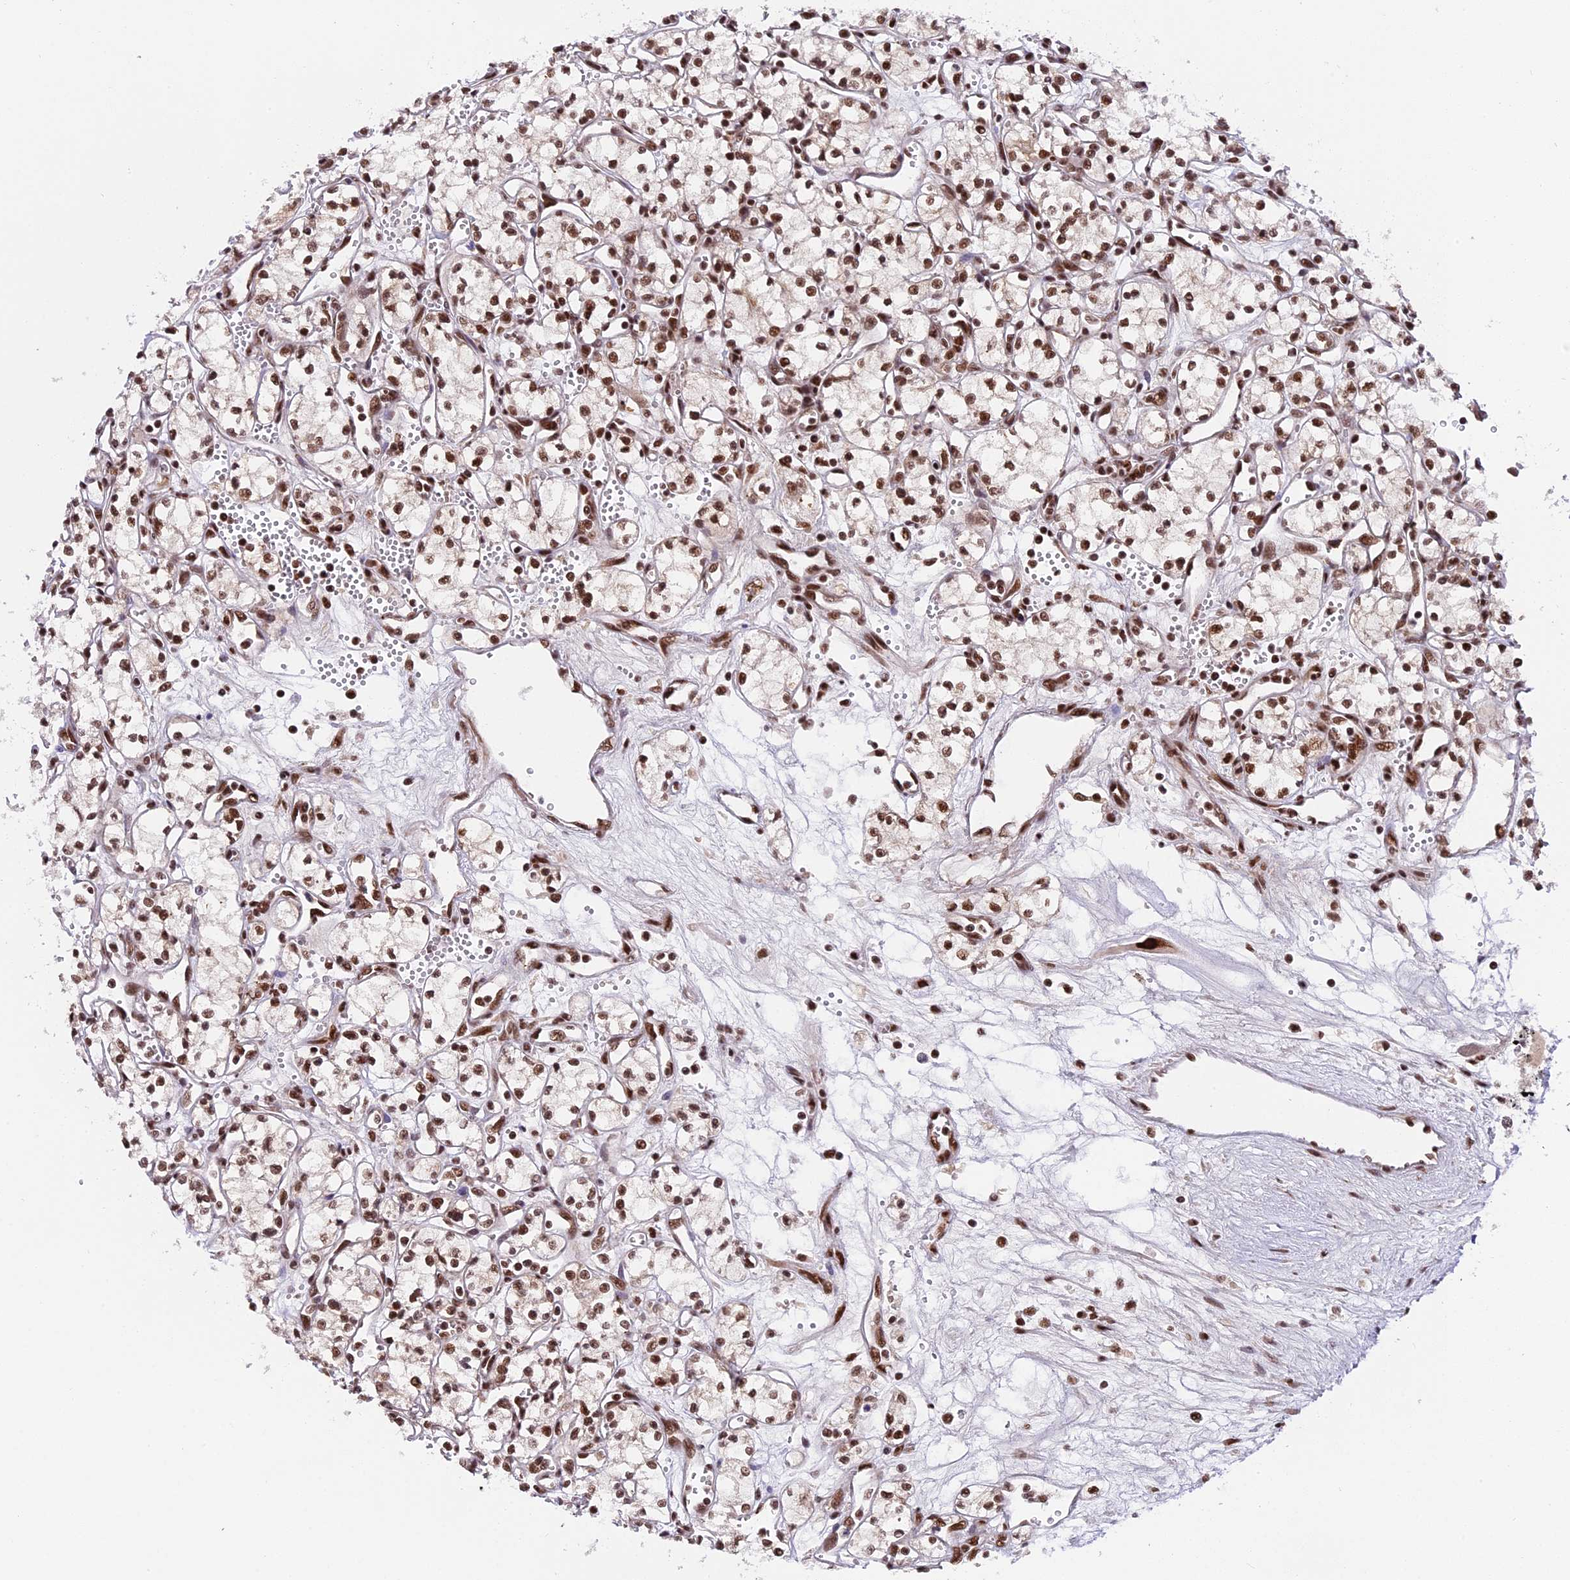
{"staining": {"intensity": "moderate", "quantity": ">75%", "location": "nuclear"}, "tissue": "renal cancer", "cell_type": "Tumor cells", "image_type": "cancer", "snomed": [{"axis": "morphology", "description": "Adenocarcinoma, NOS"}, {"axis": "topography", "description": "Kidney"}], "caption": "IHC photomicrograph of human renal adenocarcinoma stained for a protein (brown), which displays medium levels of moderate nuclear staining in approximately >75% of tumor cells.", "gene": "RAMAC", "patient": {"sex": "male", "age": 59}}